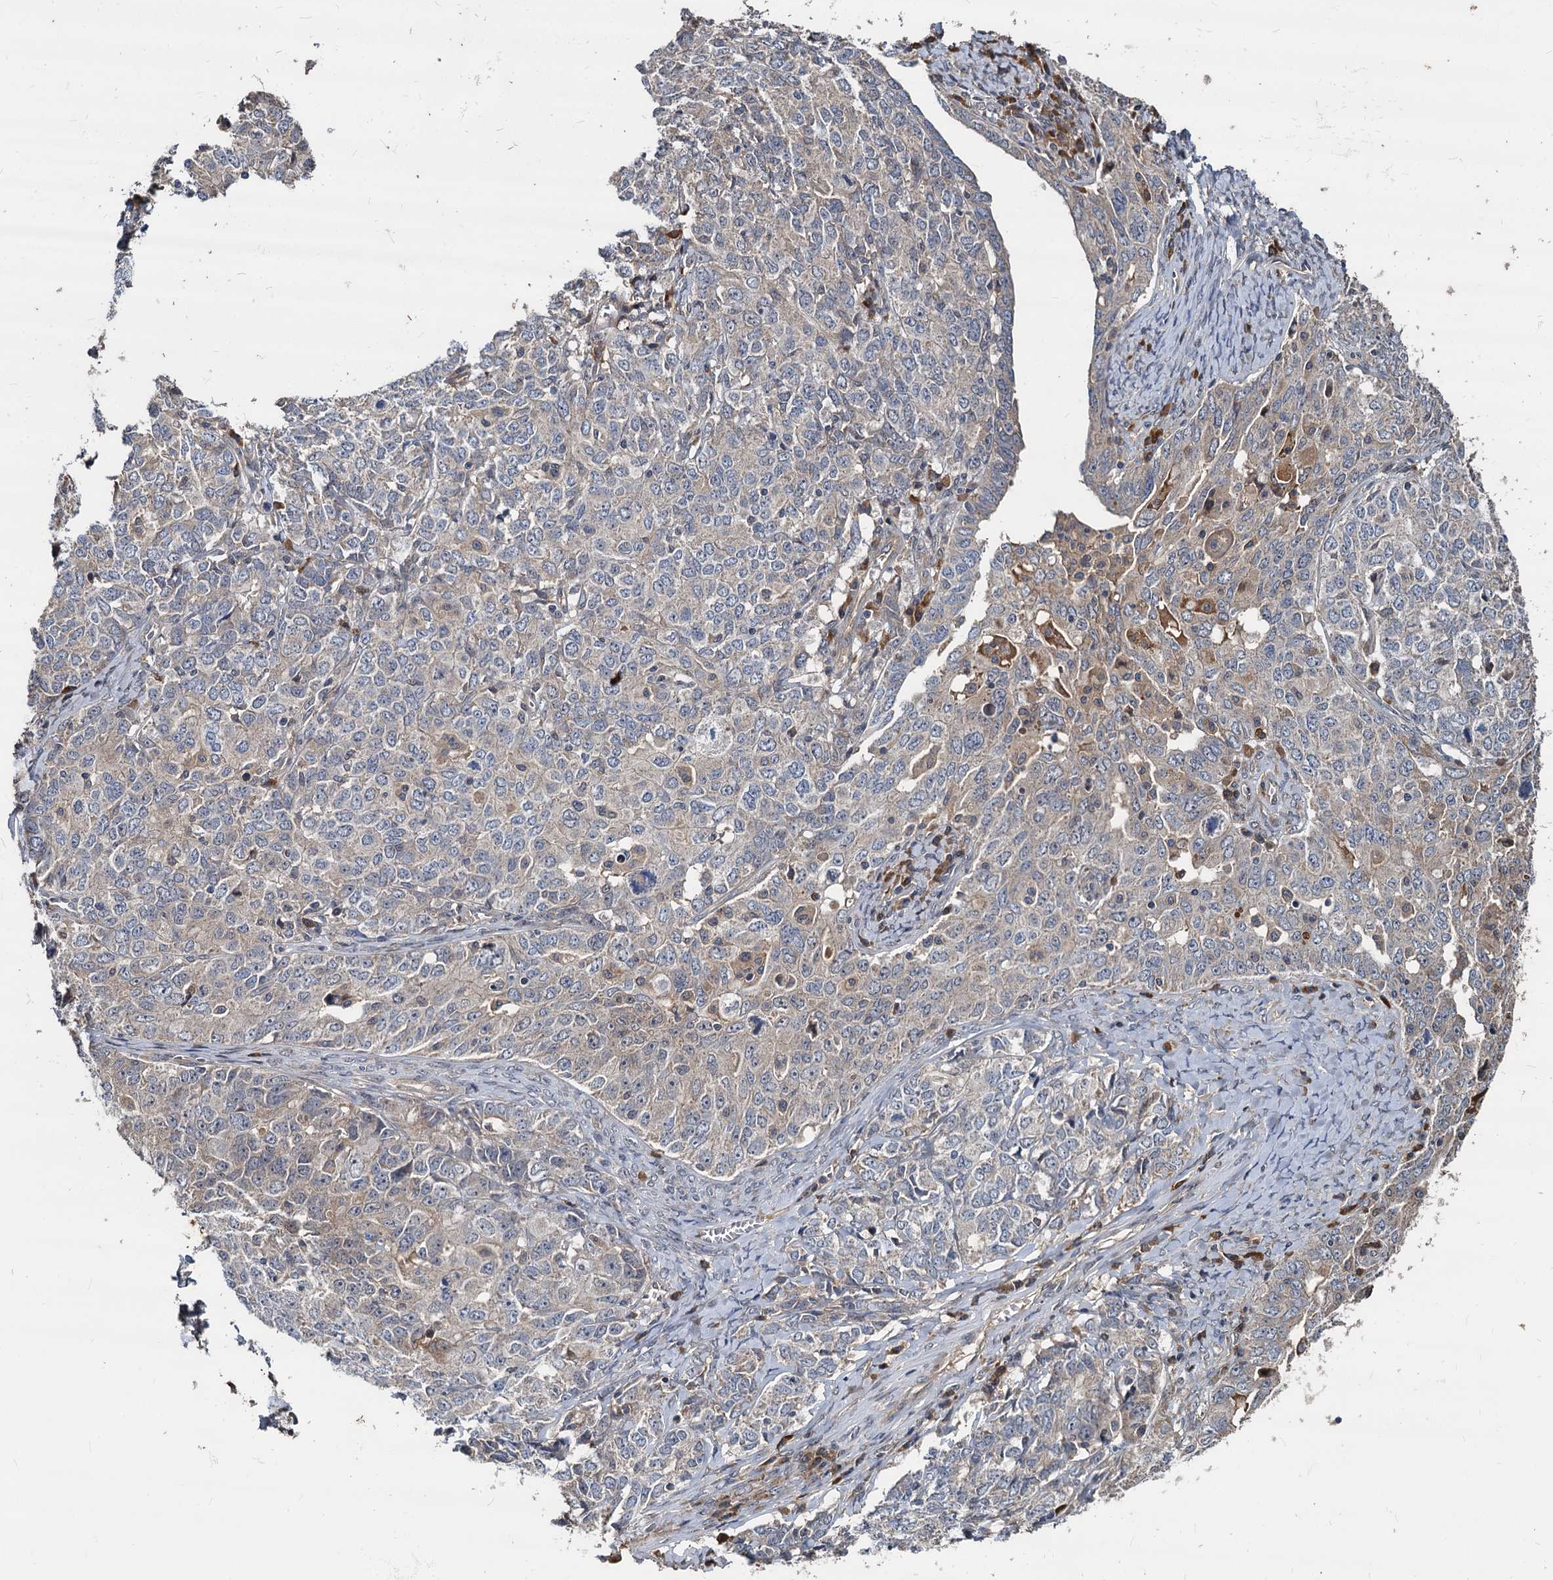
{"staining": {"intensity": "weak", "quantity": "<25%", "location": "cytoplasmic/membranous"}, "tissue": "ovarian cancer", "cell_type": "Tumor cells", "image_type": "cancer", "snomed": [{"axis": "morphology", "description": "Carcinoma, endometroid"}, {"axis": "topography", "description": "Ovary"}], "caption": "Immunohistochemistry (IHC) micrograph of neoplastic tissue: human endometroid carcinoma (ovarian) stained with DAB demonstrates no significant protein staining in tumor cells.", "gene": "CCDC184", "patient": {"sex": "female", "age": 62}}